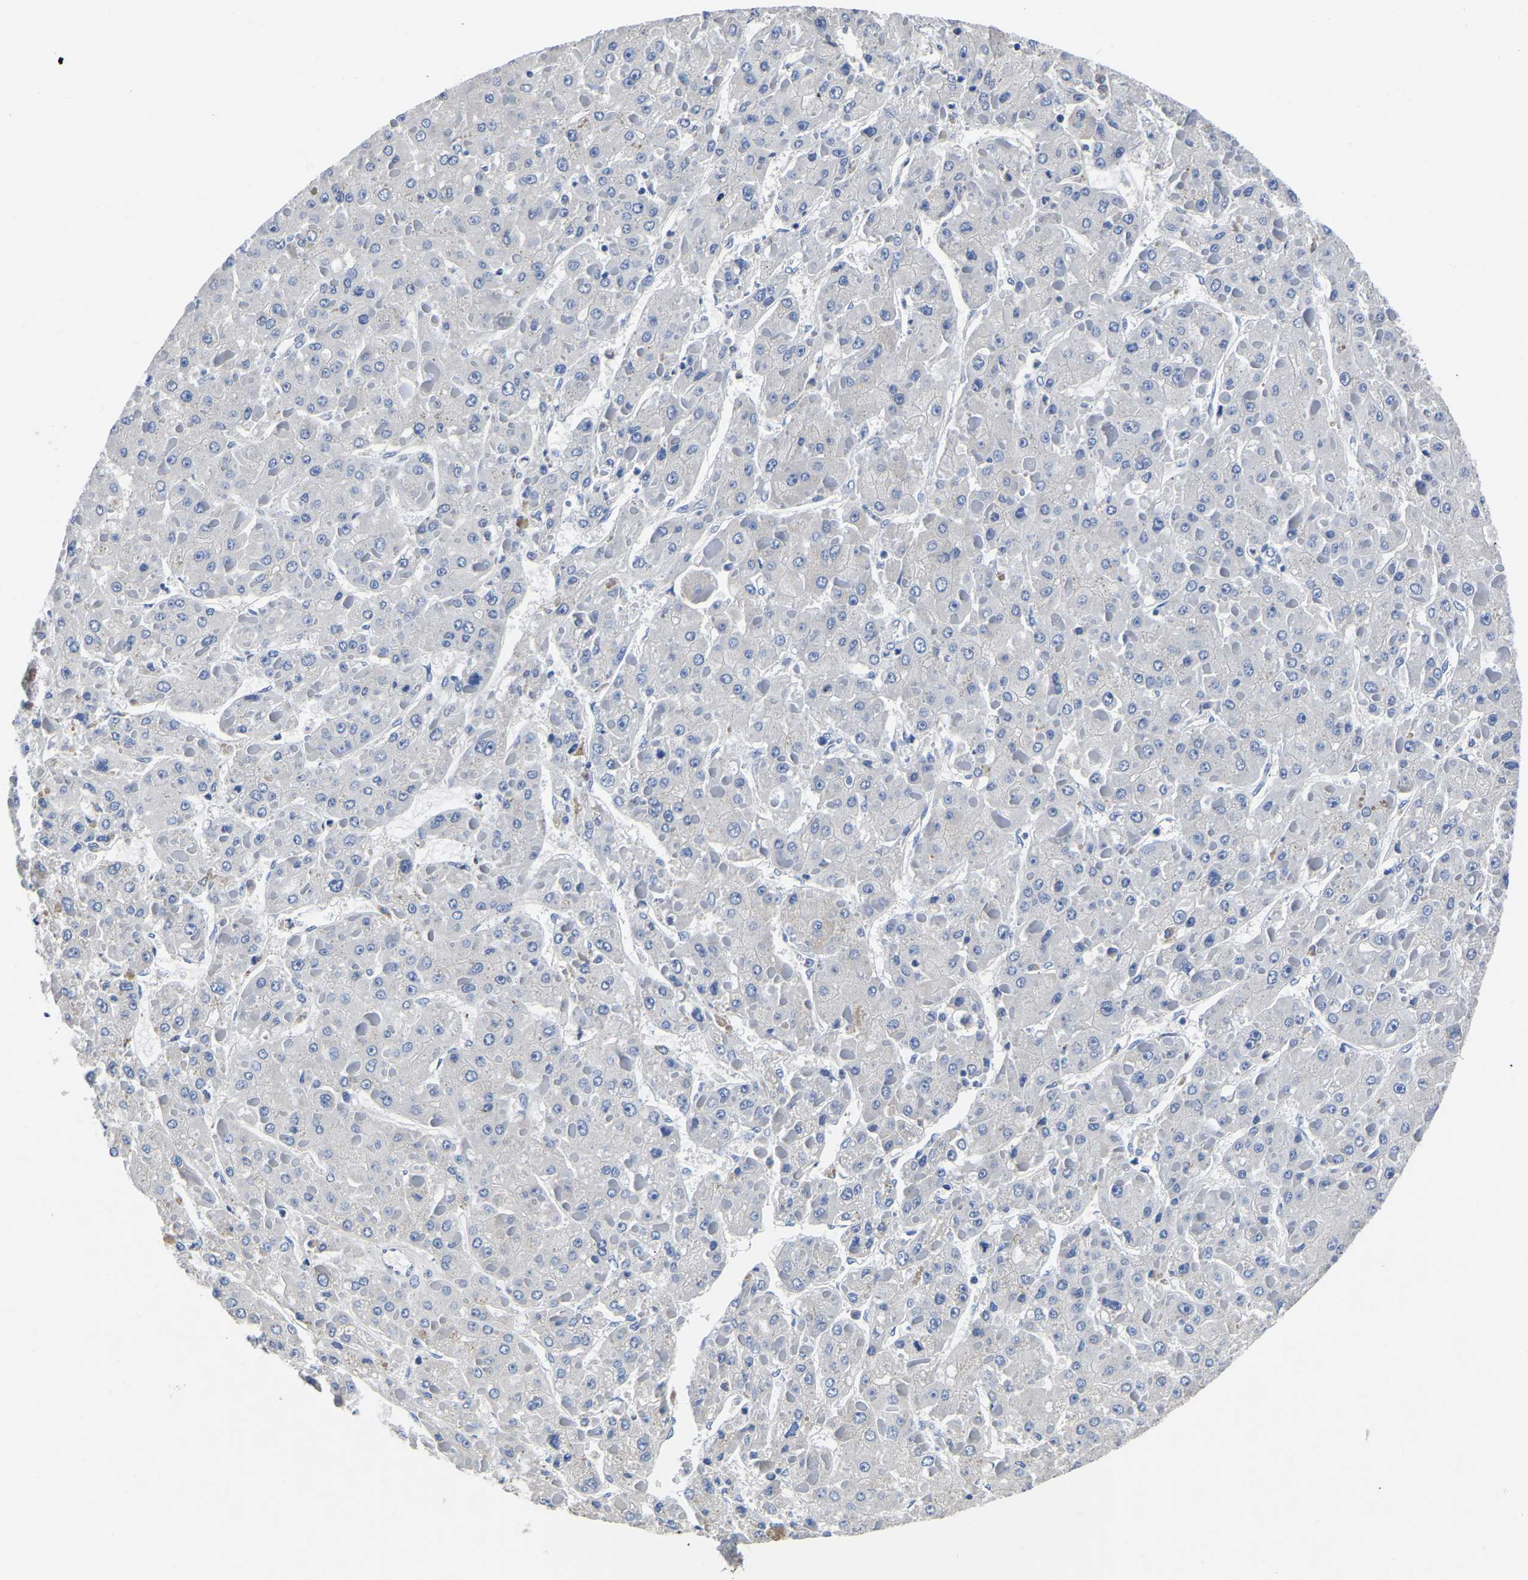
{"staining": {"intensity": "negative", "quantity": "none", "location": "none"}, "tissue": "liver cancer", "cell_type": "Tumor cells", "image_type": "cancer", "snomed": [{"axis": "morphology", "description": "Carcinoma, Hepatocellular, NOS"}, {"axis": "topography", "description": "Liver"}], "caption": "Image shows no protein expression in tumor cells of liver hepatocellular carcinoma tissue.", "gene": "FGD5", "patient": {"sex": "female", "age": 73}}